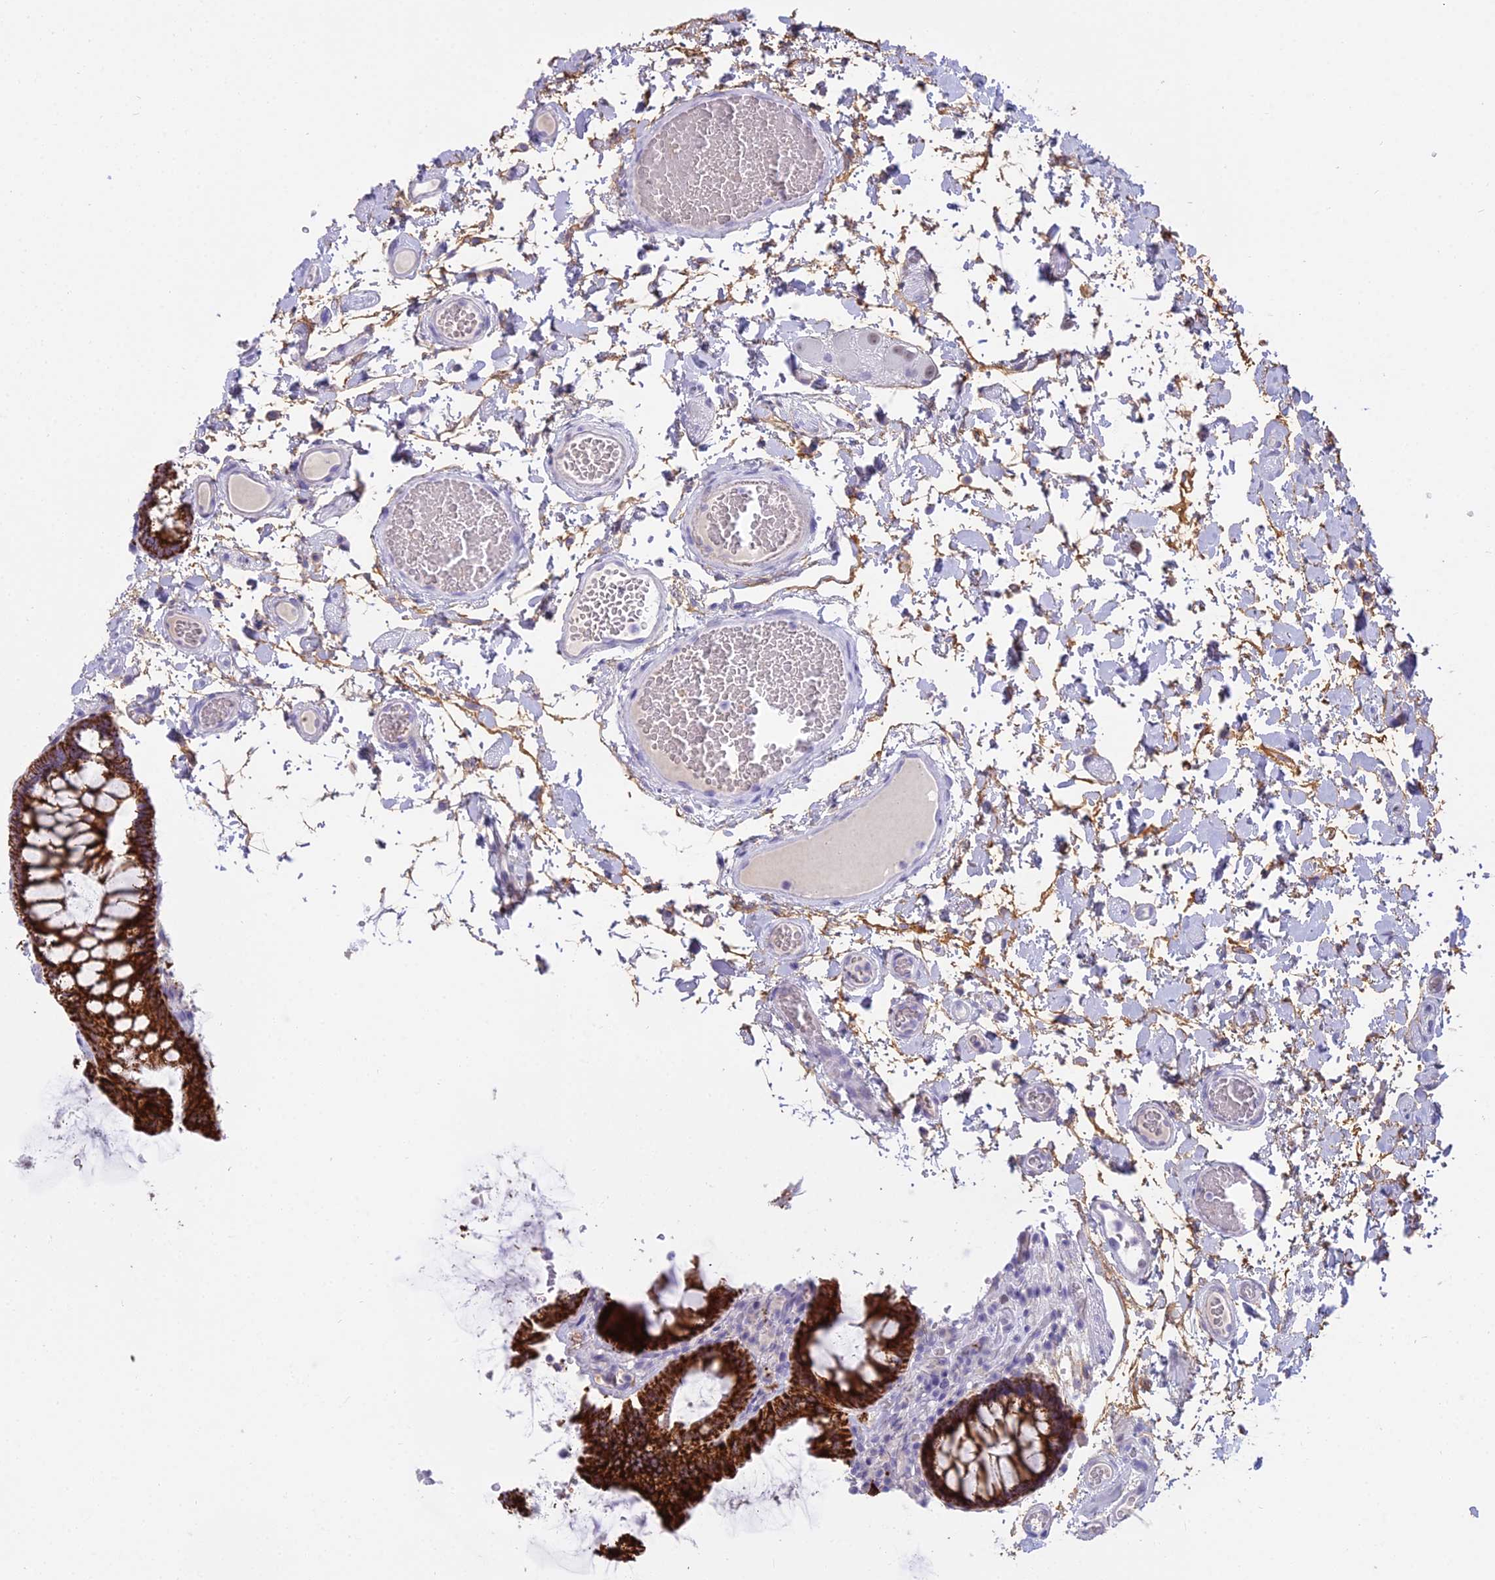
{"staining": {"intensity": "negative", "quantity": "none", "location": "none"}, "tissue": "colon", "cell_type": "Endothelial cells", "image_type": "normal", "snomed": [{"axis": "morphology", "description": "Normal tissue, NOS"}, {"axis": "topography", "description": "Colon"}], "caption": "IHC histopathology image of unremarkable colon stained for a protein (brown), which displays no staining in endothelial cells.", "gene": "OSTN", "patient": {"sex": "male", "age": 84}}